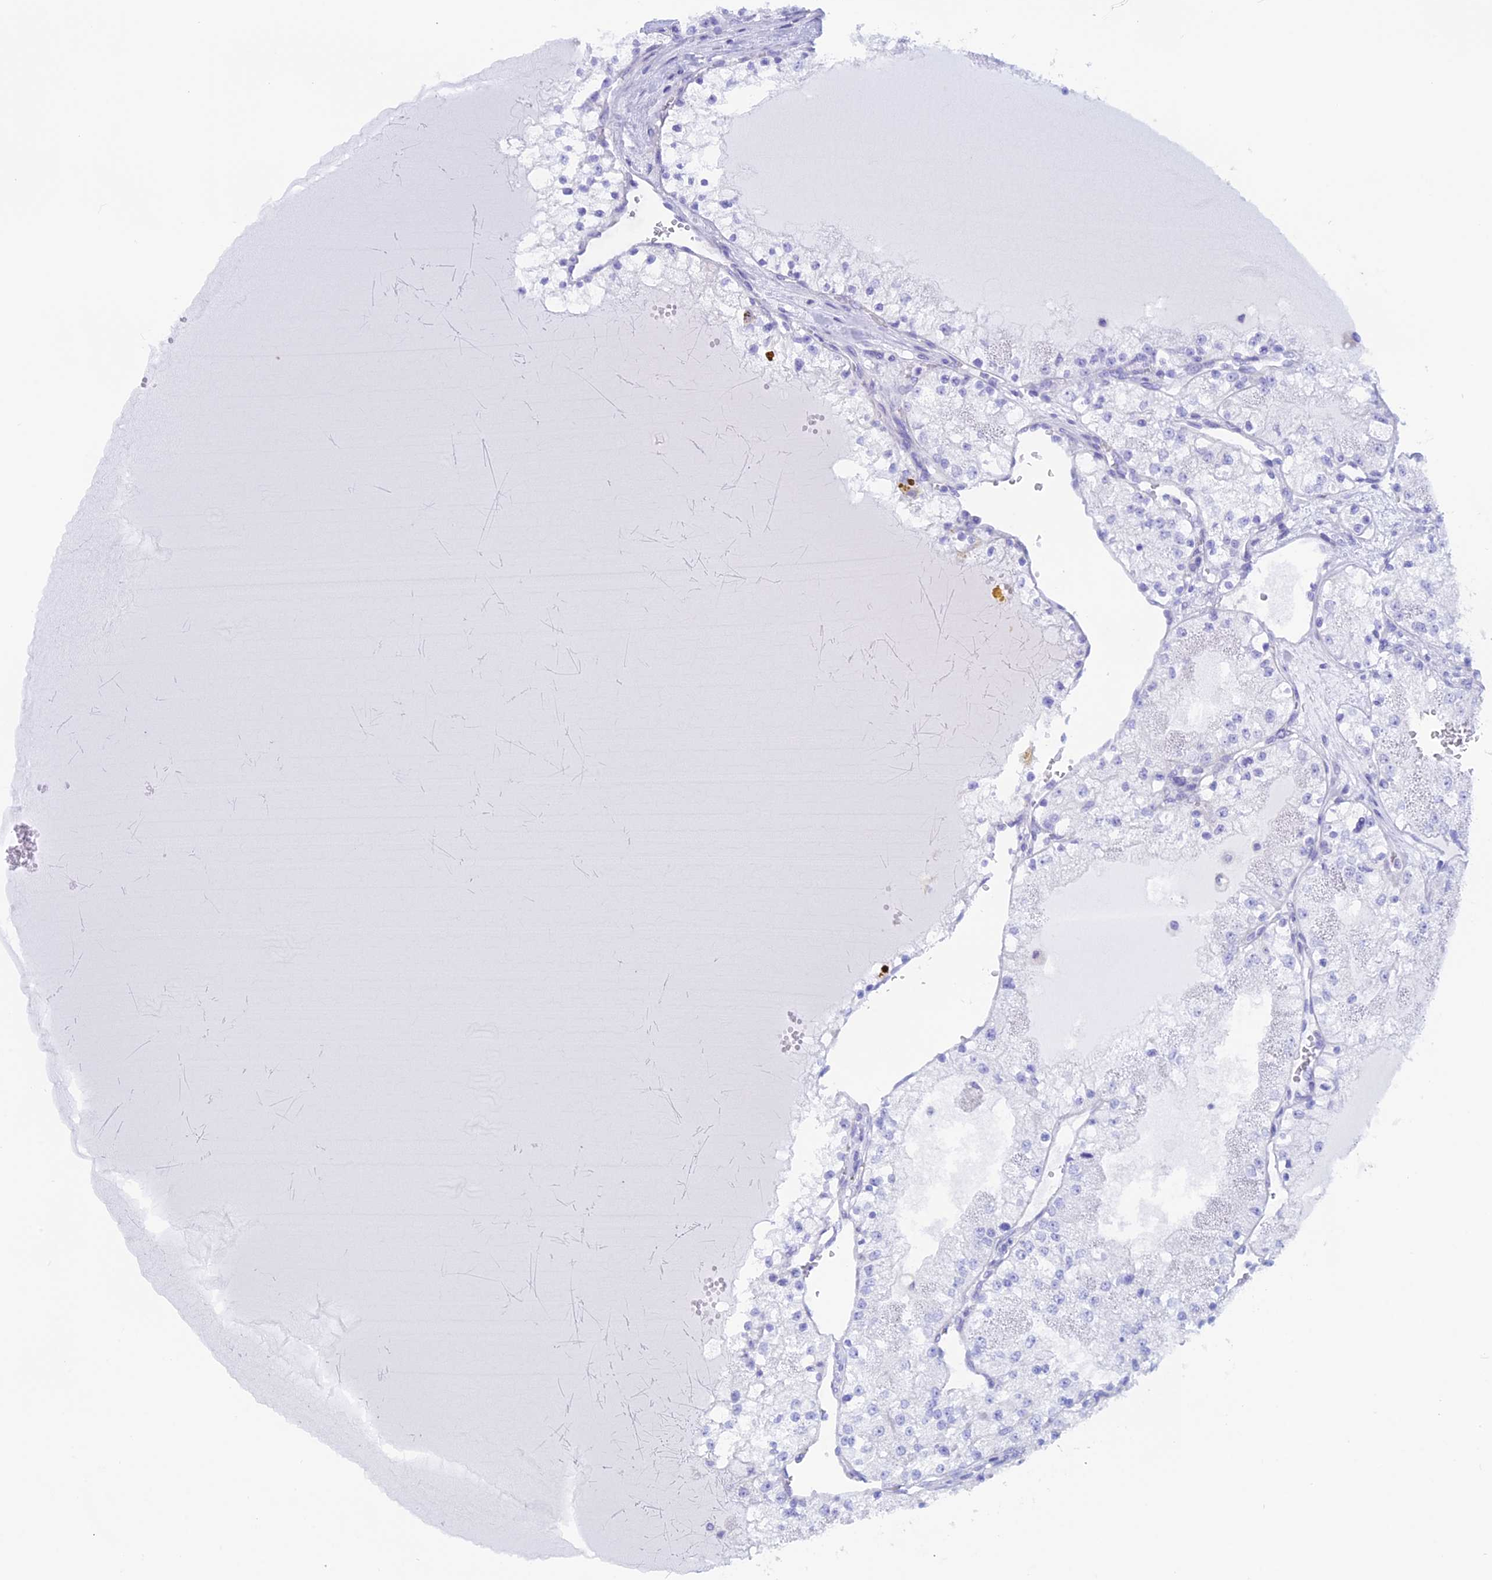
{"staining": {"intensity": "negative", "quantity": "none", "location": "none"}, "tissue": "renal cancer", "cell_type": "Tumor cells", "image_type": "cancer", "snomed": [{"axis": "morphology", "description": "Normal tissue, NOS"}, {"axis": "morphology", "description": "Adenocarcinoma, NOS"}, {"axis": "topography", "description": "Kidney"}], "caption": "Tumor cells show no significant protein staining in renal cancer (adenocarcinoma).", "gene": "RP1", "patient": {"sex": "male", "age": 68}}